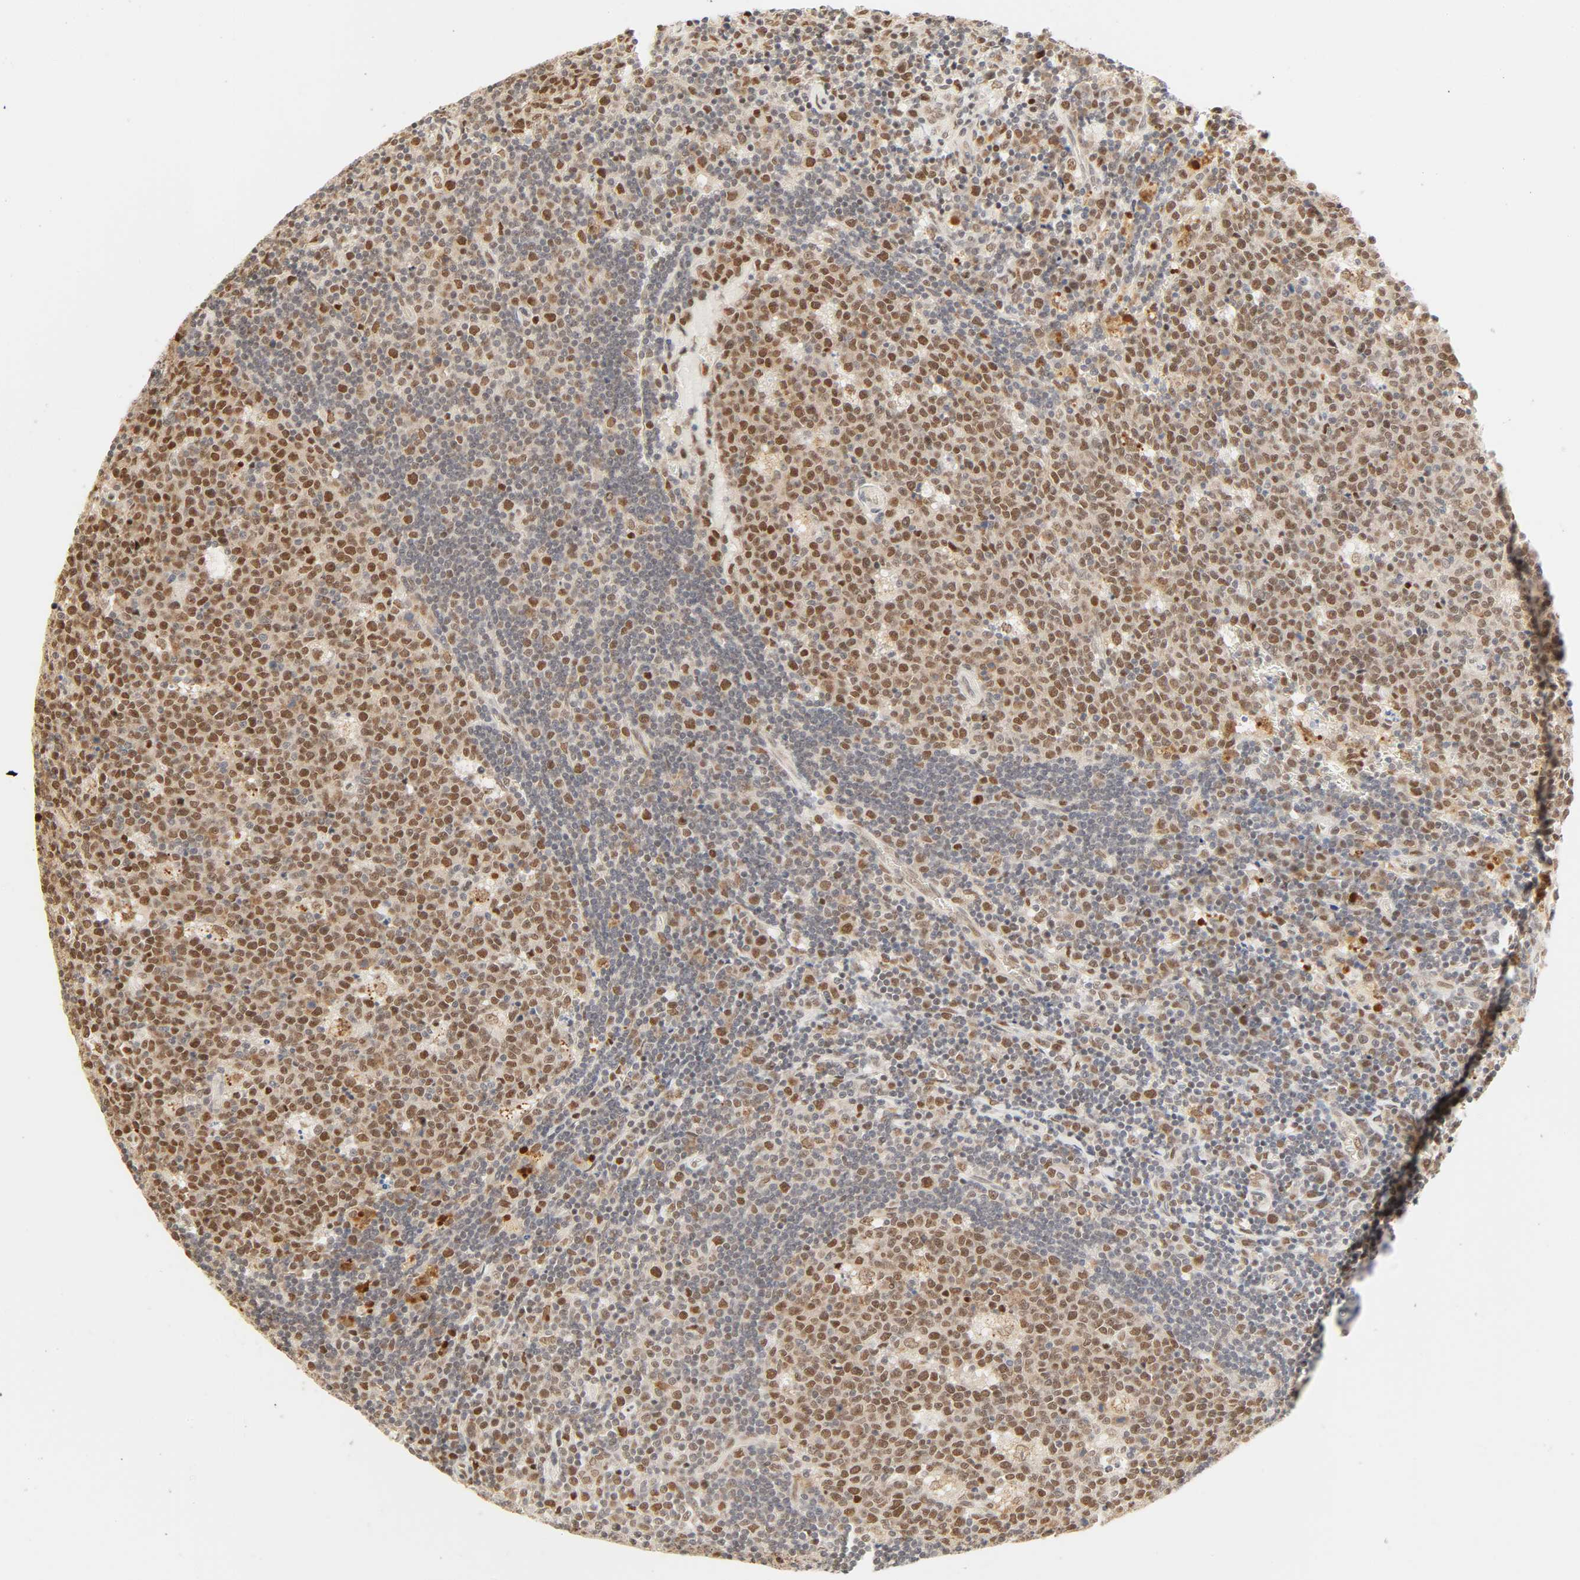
{"staining": {"intensity": "strong", "quantity": ">75%", "location": "nuclear"}, "tissue": "lymph node", "cell_type": "Germinal center cells", "image_type": "normal", "snomed": [{"axis": "morphology", "description": "Normal tissue, NOS"}, {"axis": "topography", "description": "Lymph node"}, {"axis": "topography", "description": "Salivary gland"}], "caption": "Immunohistochemical staining of normal human lymph node exhibits >75% levels of strong nuclear protein staining in approximately >75% of germinal center cells. (Stains: DAB (3,3'-diaminobenzidine) in brown, nuclei in blue, Microscopy: brightfield microscopy at high magnification).", "gene": "DAZAP1", "patient": {"sex": "male", "age": 8}}